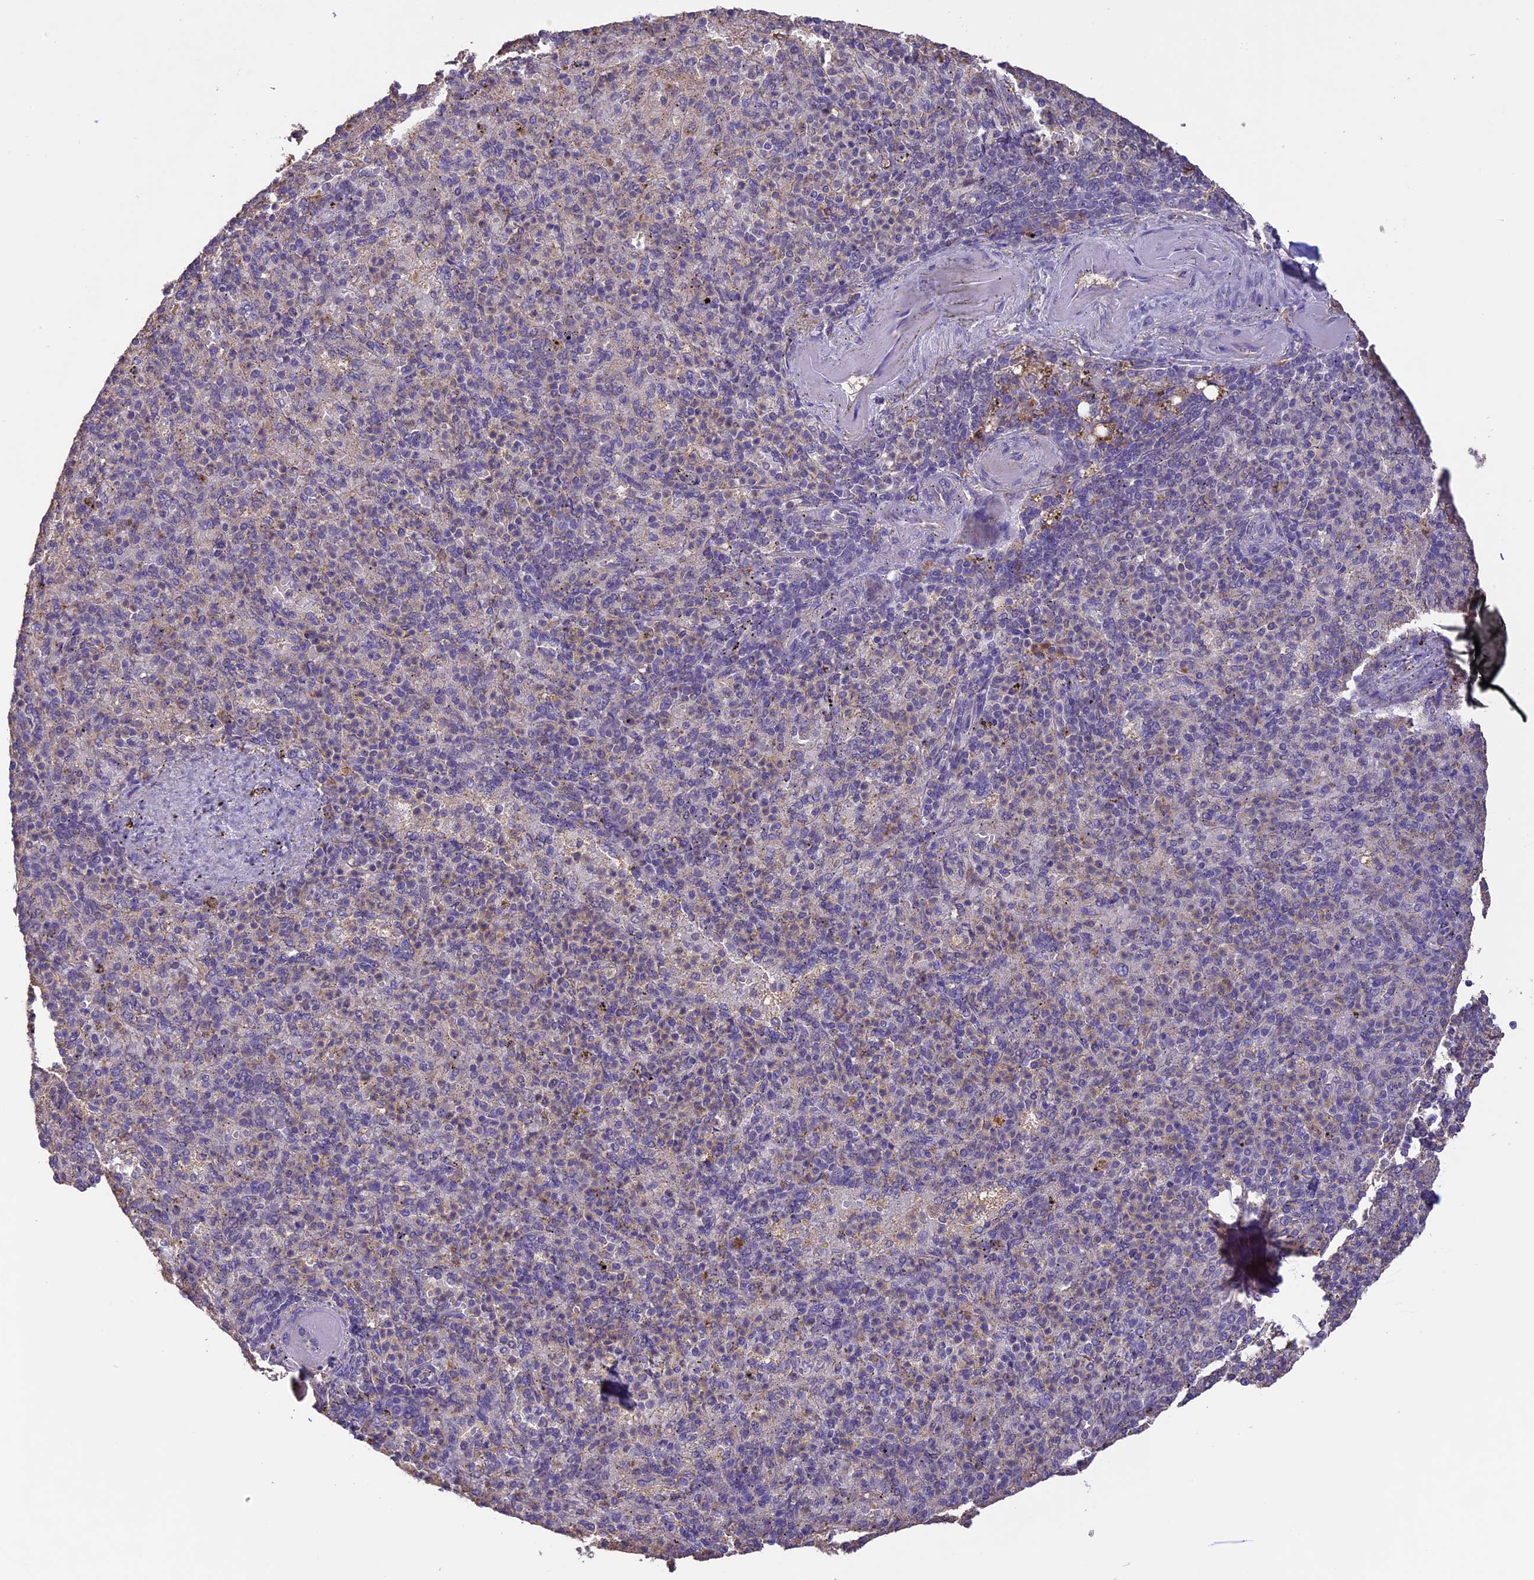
{"staining": {"intensity": "weak", "quantity": "<25%", "location": "cytoplasmic/membranous"}, "tissue": "spleen", "cell_type": "Cells in red pulp", "image_type": "normal", "snomed": [{"axis": "morphology", "description": "Normal tissue, NOS"}, {"axis": "topography", "description": "Spleen"}], "caption": "An IHC photomicrograph of normal spleen is shown. There is no staining in cells in red pulp of spleen.", "gene": "ARHGAP19", "patient": {"sex": "female", "age": 74}}